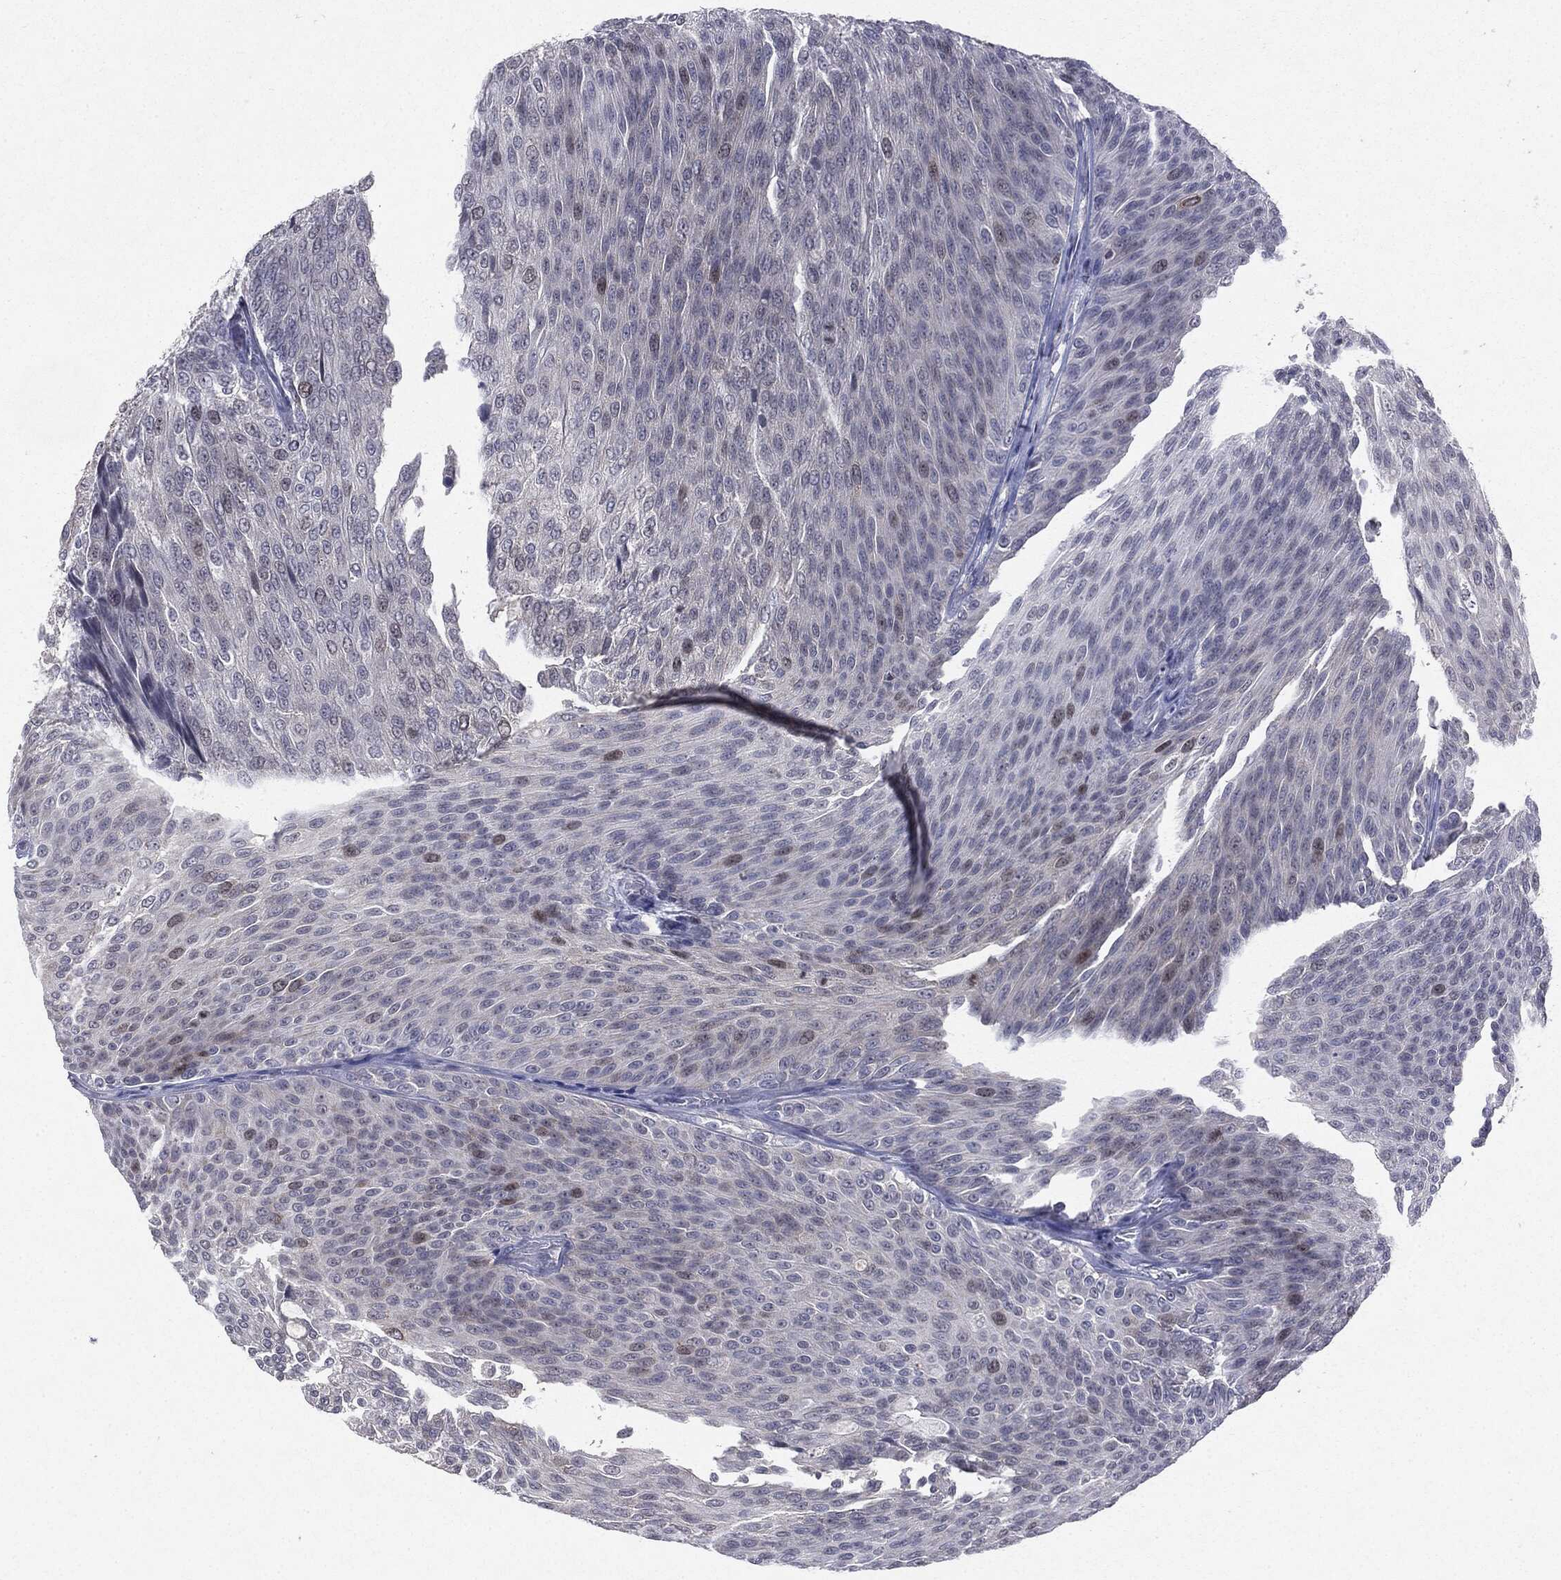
{"staining": {"intensity": "negative", "quantity": "none", "location": "none"}, "tissue": "urothelial cancer", "cell_type": "Tumor cells", "image_type": "cancer", "snomed": [{"axis": "morphology", "description": "Urothelial carcinoma, Low grade"}, {"axis": "topography", "description": "Ureter, NOS"}, {"axis": "topography", "description": "Urinary bladder"}], "caption": "DAB immunohistochemical staining of urothelial cancer displays no significant expression in tumor cells. (DAB (3,3'-diaminobenzidine) immunohistochemistry with hematoxylin counter stain).", "gene": "KIF2C", "patient": {"sex": "male", "age": 78}}